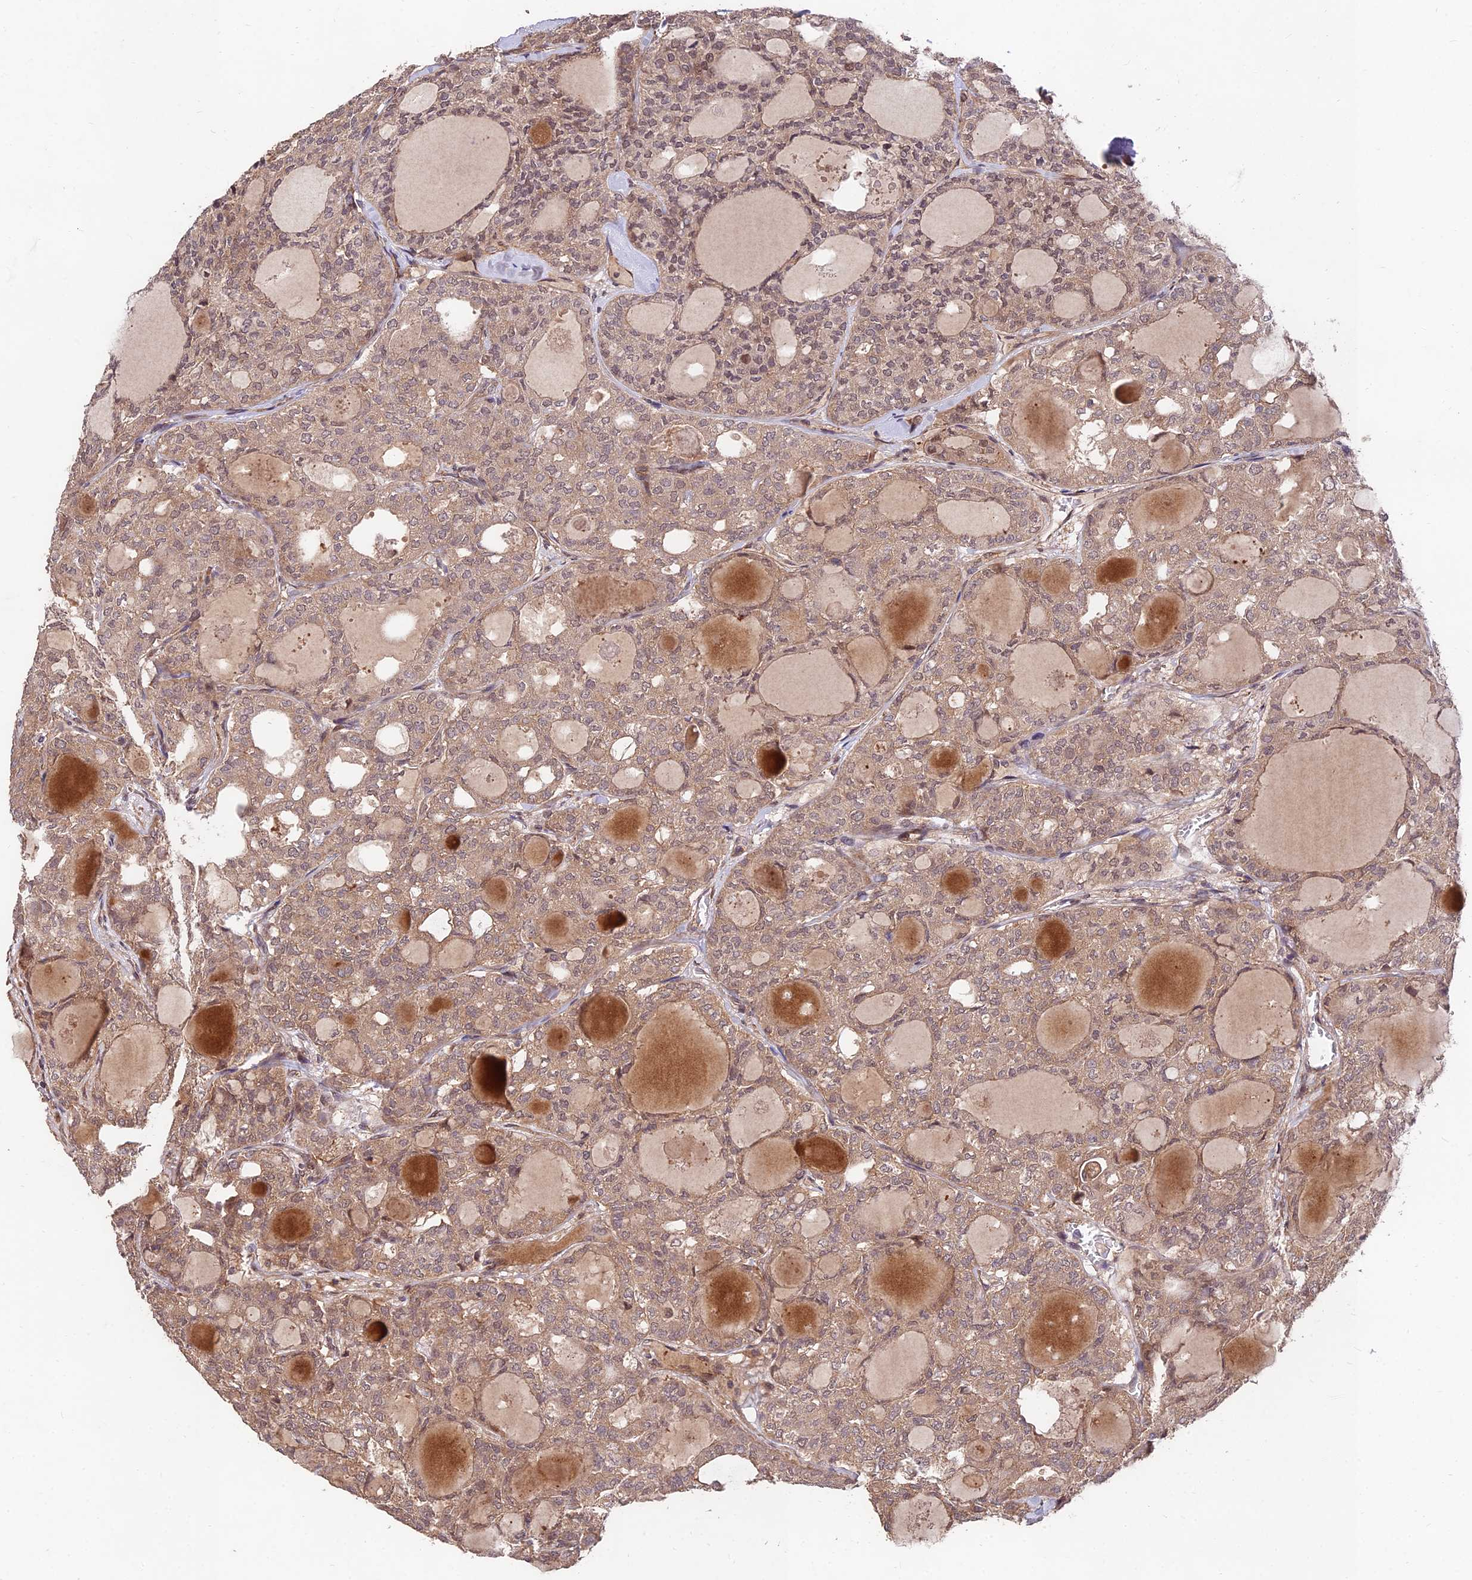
{"staining": {"intensity": "weak", "quantity": ">75%", "location": "cytoplasmic/membranous,nuclear"}, "tissue": "thyroid cancer", "cell_type": "Tumor cells", "image_type": "cancer", "snomed": [{"axis": "morphology", "description": "Follicular adenoma carcinoma, NOS"}, {"axis": "topography", "description": "Thyroid gland"}], "caption": "Follicular adenoma carcinoma (thyroid) stained for a protein (brown) shows weak cytoplasmic/membranous and nuclear positive positivity in about >75% of tumor cells.", "gene": "MKKS", "patient": {"sex": "male", "age": 75}}